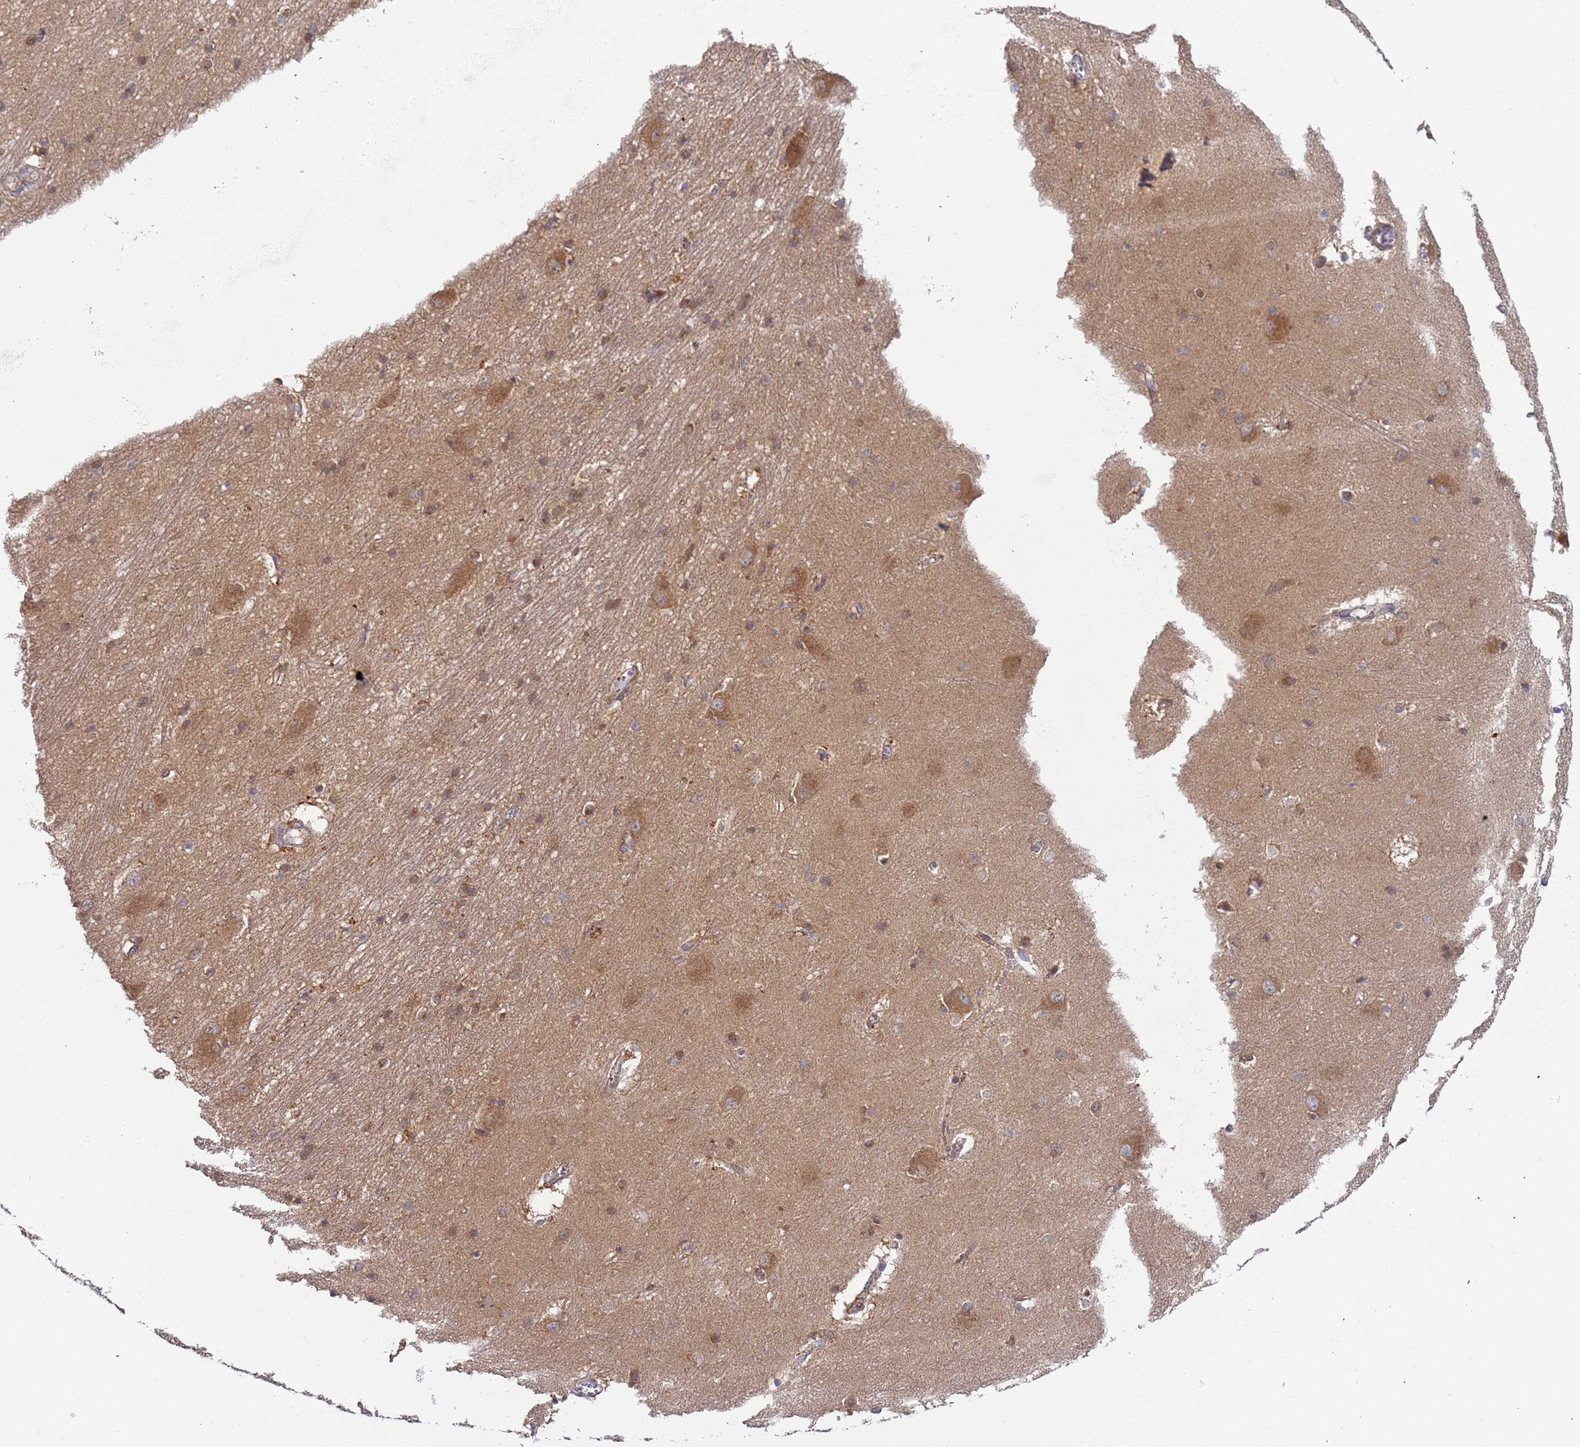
{"staining": {"intensity": "moderate", "quantity": "<25%", "location": "cytoplasmic/membranous"}, "tissue": "caudate", "cell_type": "Glial cells", "image_type": "normal", "snomed": [{"axis": "morphology", "description": "Normal tissue, NOS"}, {"axis": "topography", "description": "Lateral ventricle wall"}], "caption": "Brown immunohistochemical staining in unremarkable human caudate displays moderate cytoplasmic/membranous expression in approximately <25% of glial cells. (DAB (3,3'-diaminobenzidine) IHC, brown staining for protein, blue staining for nuclei).", "gene": "OR5A2", "patient": {"sex": "male", "age": 37}}